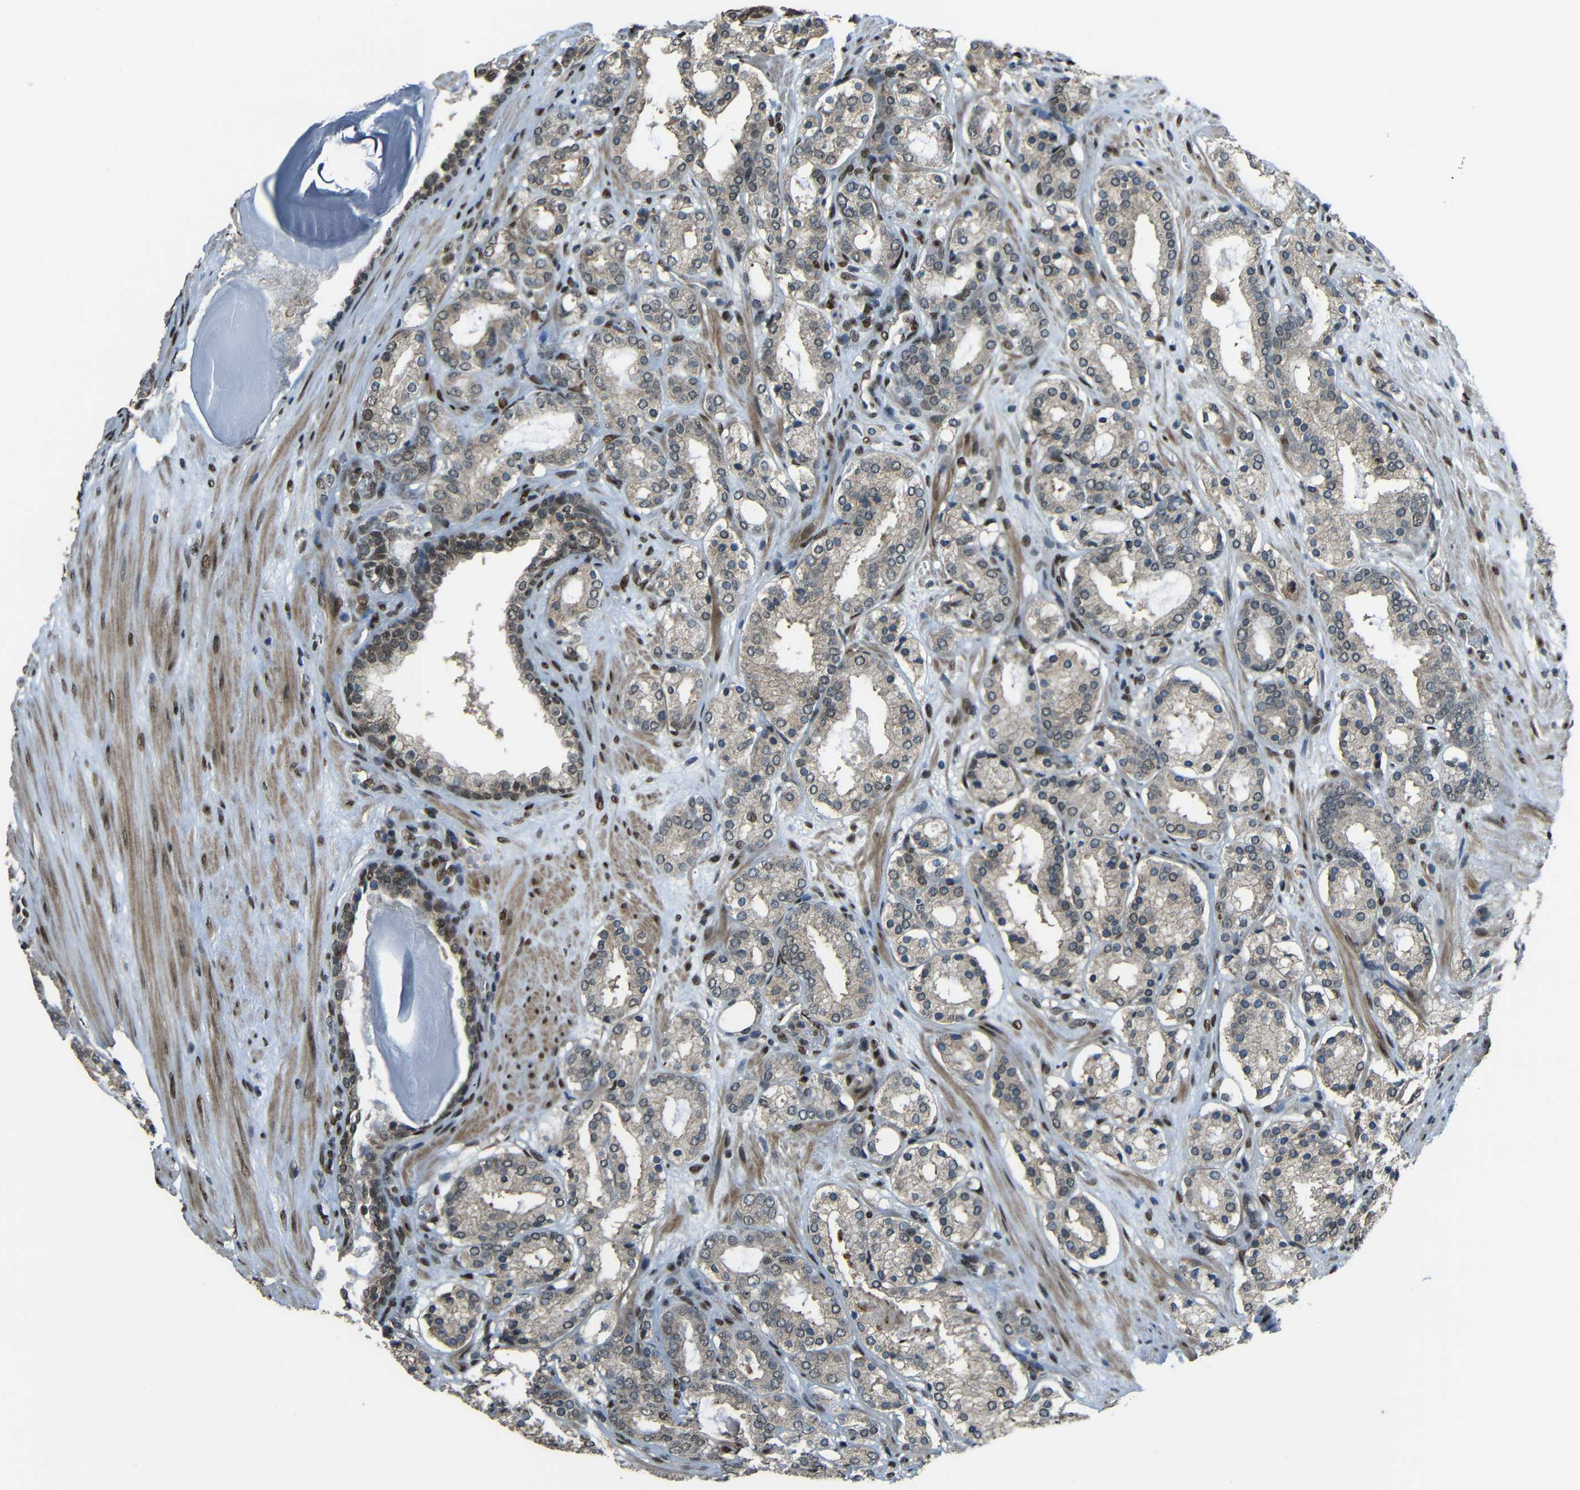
{"staining": {"intensity": "weak", "quantity": ">75%", "location": "cytoplasmic/membranous"}, "tissue": "prostate cancer", "cell_type": "Tumor cells", "image_type": "cancer", "snomed": [{"axis": "morphology", "description": "Adenocarcinoma, Low grade"}, {"axis": "topography", "description": "Prostate"}], "caption": "Immunohistochemistry photomicrograph of prostate cancer (low-grade adenocarcinoma) stained for a protein (brown), which exhibits low levels of weak cytoplasmic/membranous staining in about >75% of tumor cells.", "gene": "PSIP1", "patient": {"sex": "male", "age": 69}}